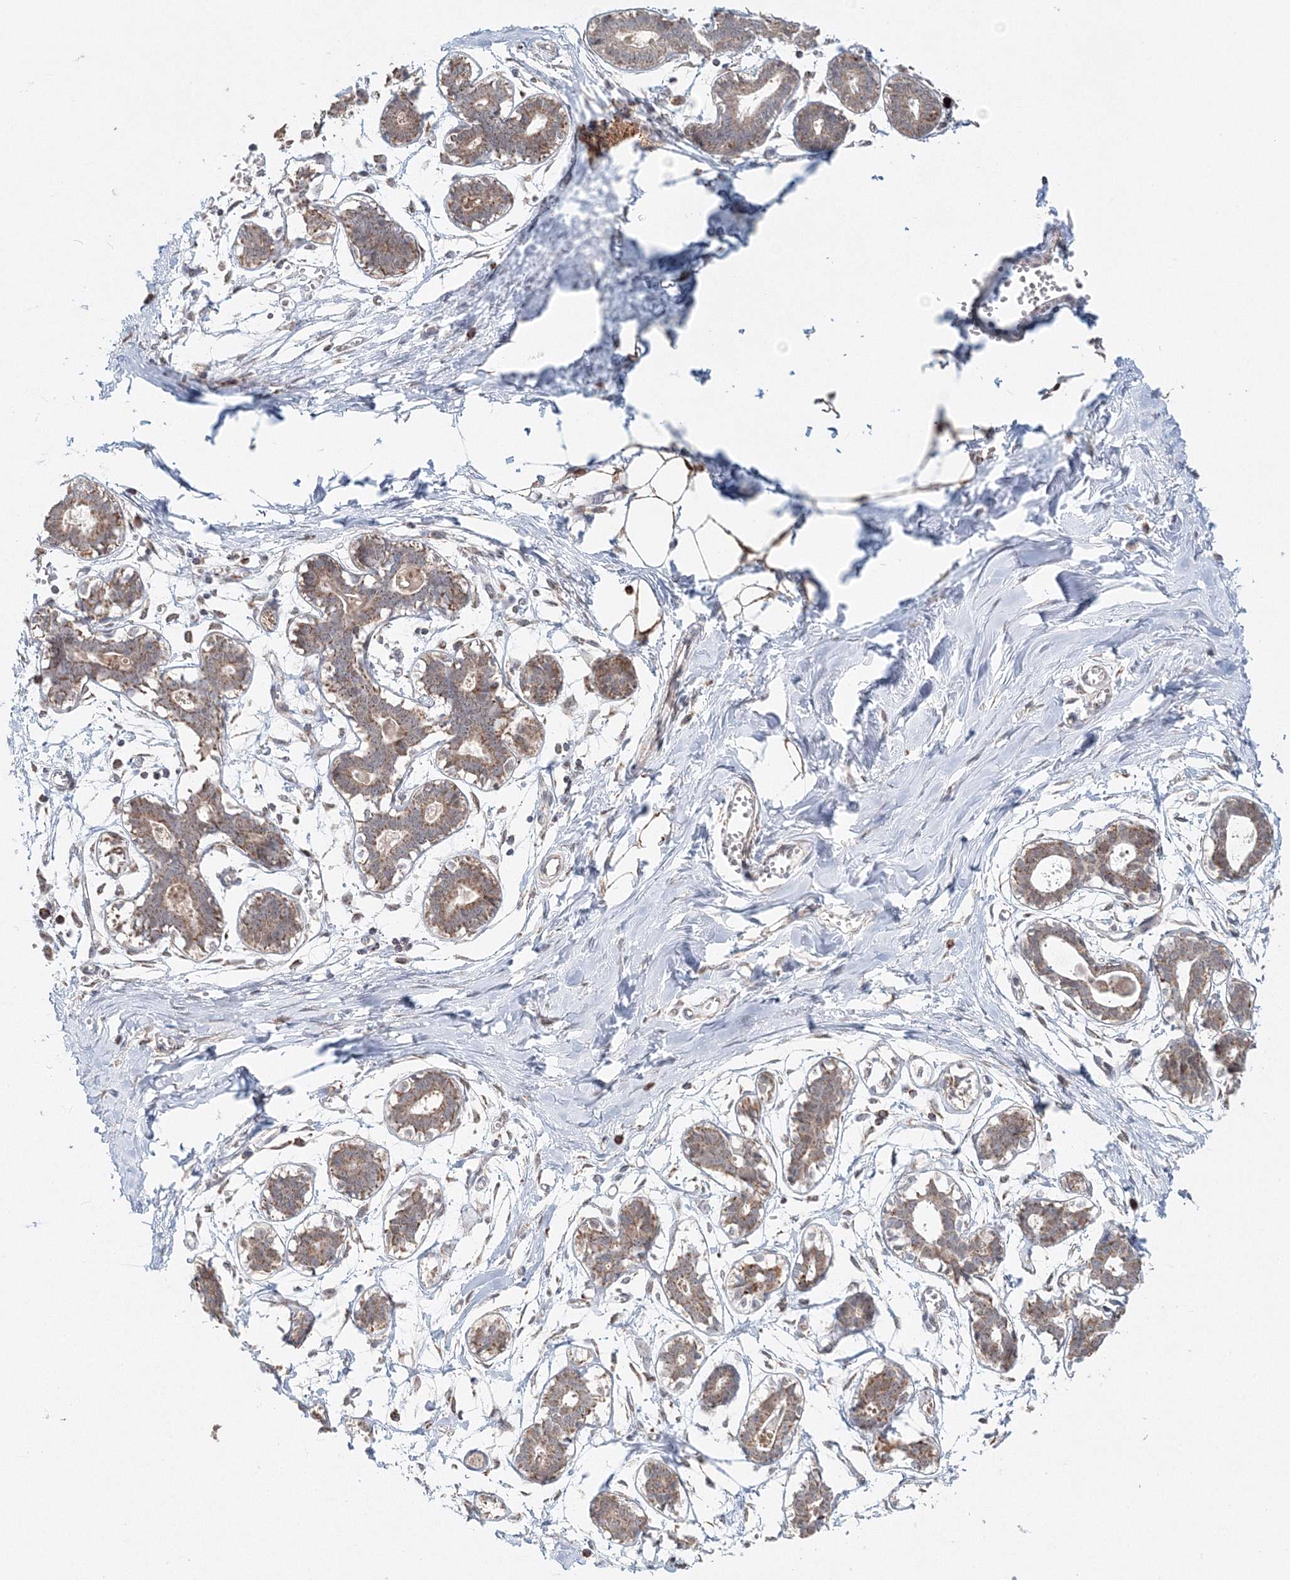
{"staining": {"intensity": "moderate", "quantity": ">75%", "location": "cytoplasmic/membranous"}, "tissue": "breast", "cell_type": "Adipocytes", "image_type": "normal", "snomed": [{"axis": "morphology", "description": "Normal tissue, NOS"}, {"axis": "topography", "description": "Breast"}], "caption": "Immunohistochemical staining of benign breast demonstrates >75% levels of moderate cytoplasmic/membranous protein positivity in about >75% of adipocytes.", "gene": "PSMD6", "patient": {"sex": "female", "age": 27}}